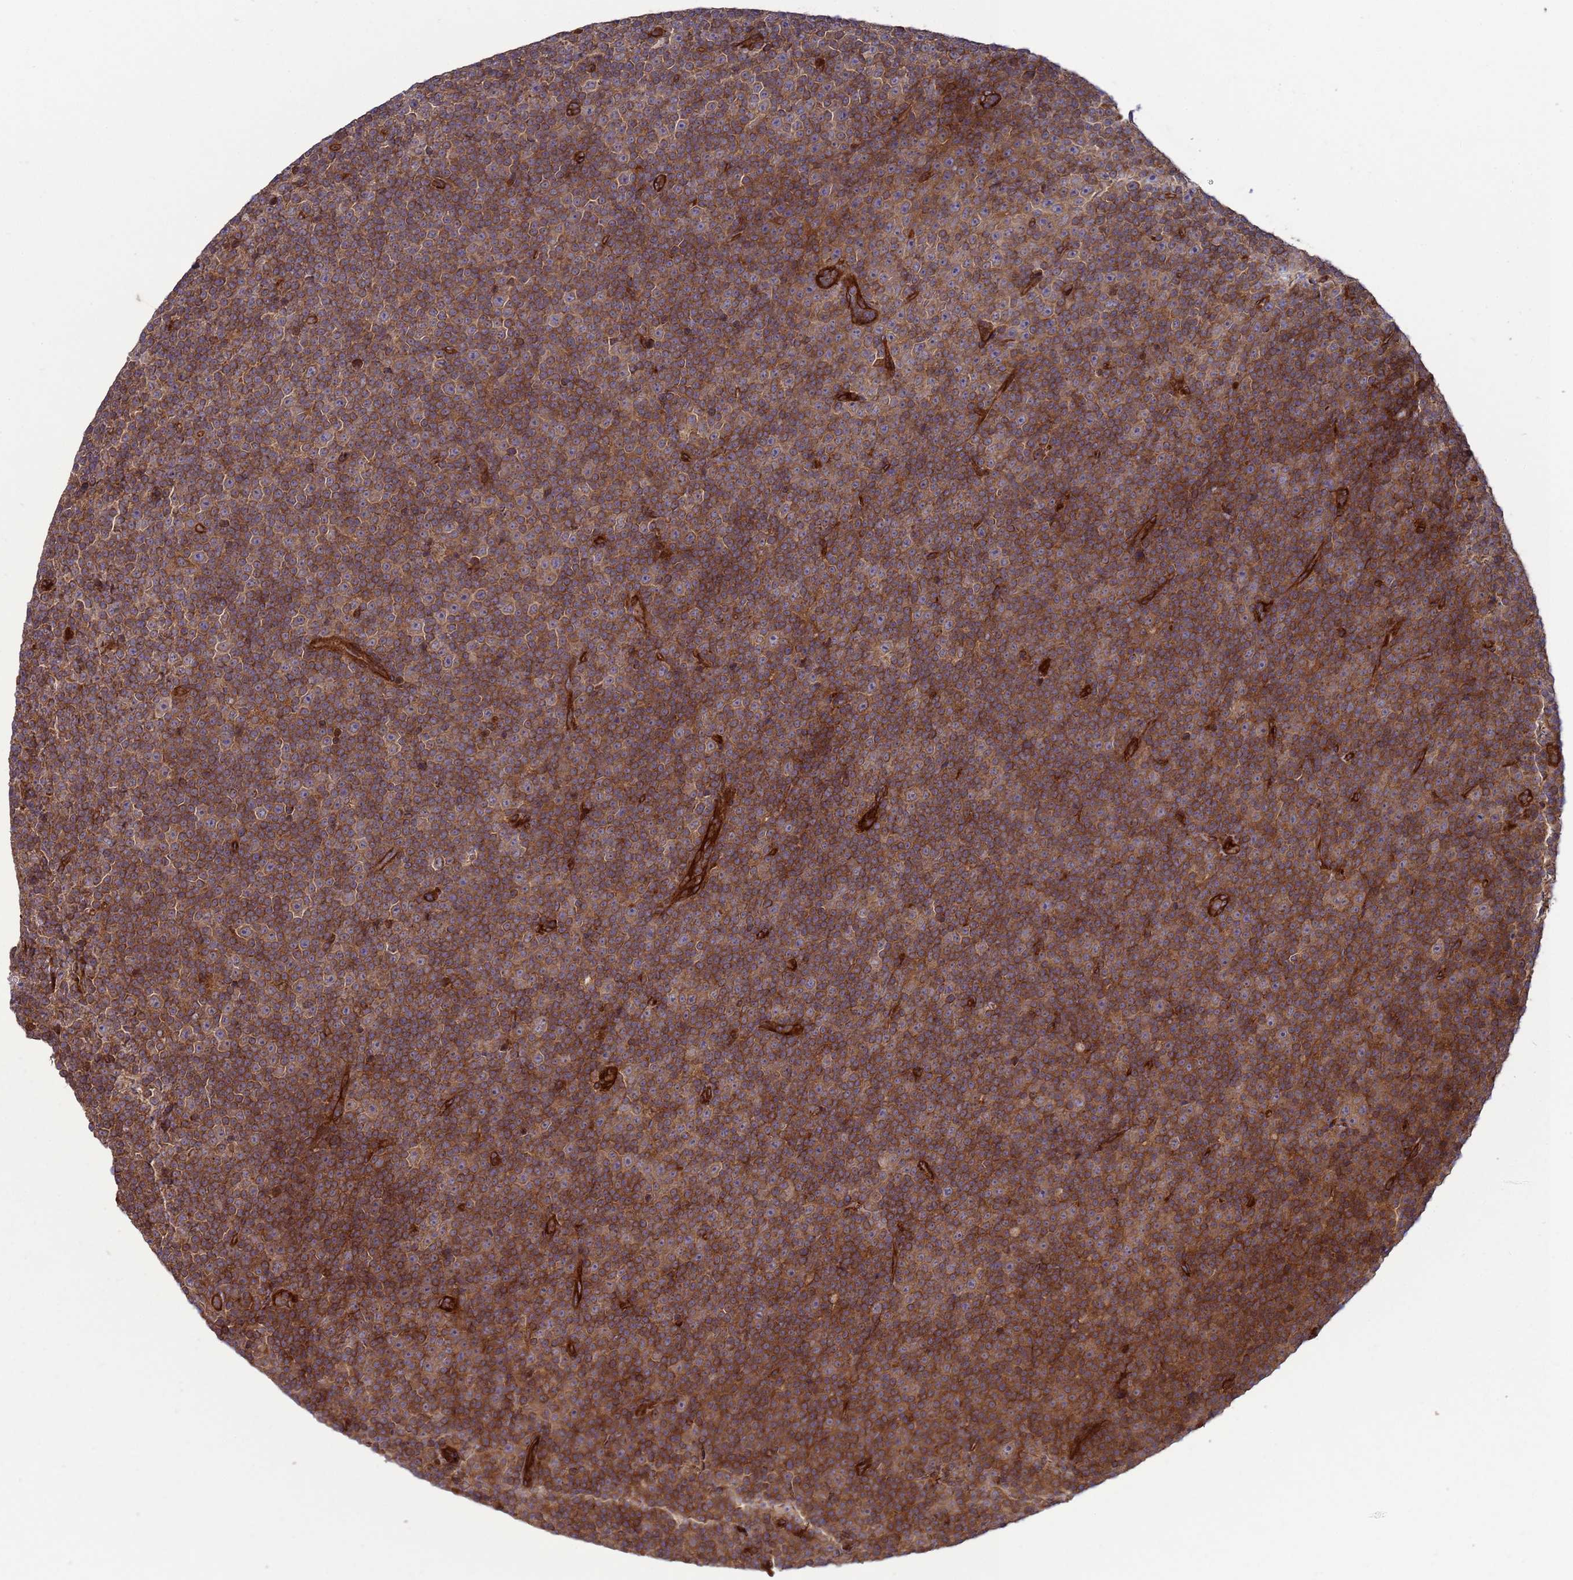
{"staining": {"intensity": "moderate", "quantity": ">75%", "location": "cytoplasmic/membranous"}, "tissue": "lymphoma", "cell_type": "Tumor cells", "image_type": "cancer", "snomed": [{"axis": "morphology", "description": "Malignant lymphoma, non-Hodgkin's type, Low grade"}, {"axis": "topography", "description": "Lymph node"}], "caption": "Lymphoma stained for a protein shows moderate cytoplasmic/membranous positivity in tumor cells. The protein of interest is shown in brown color, while the nuclei are stained blue.", "gene": "CNOT1", "patient": {"sex": "female", "age": 67}}